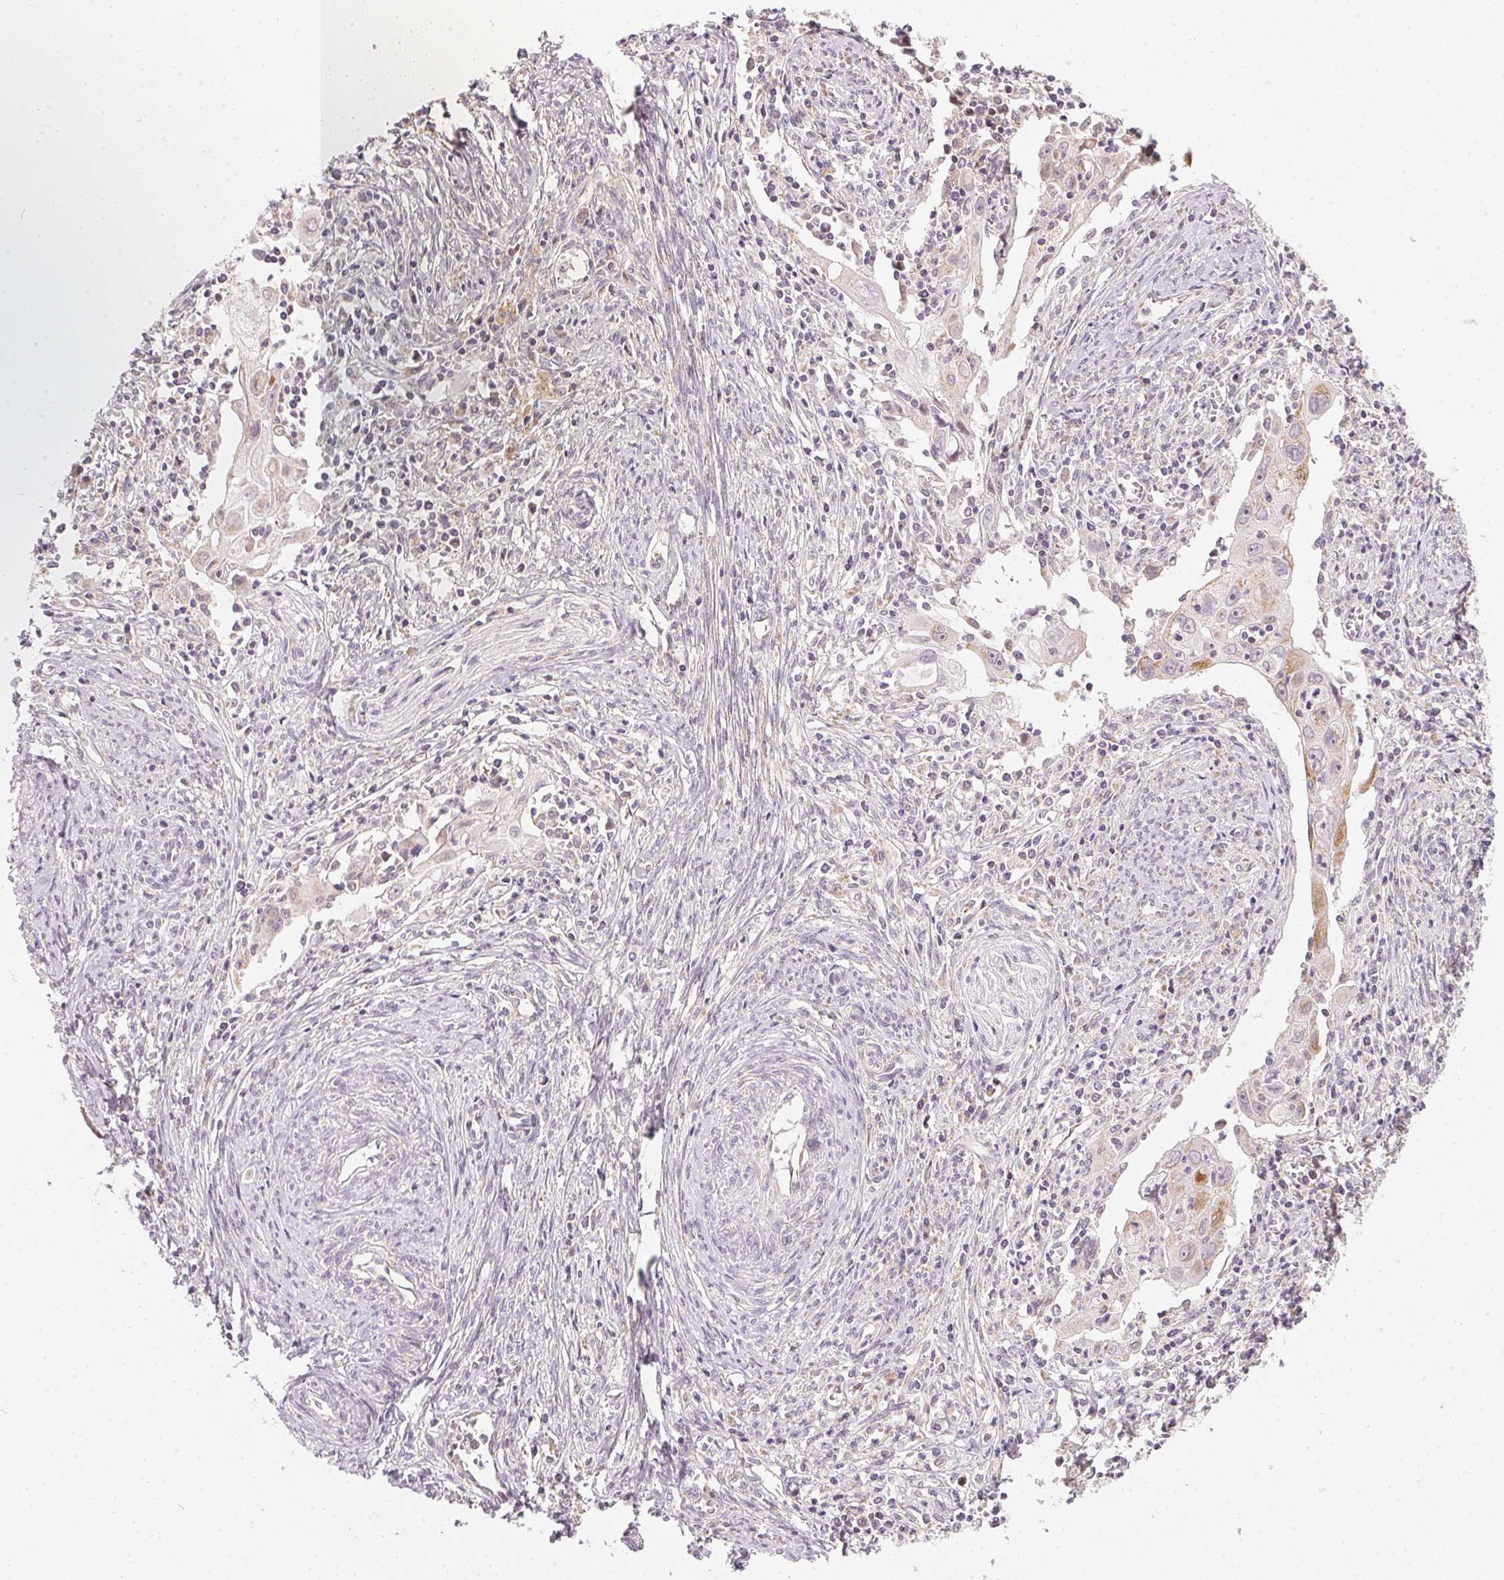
{"staining": {"intensity": "moderate", "quantity": "<25%", "location": "cytoplasmic/membranous"}, "tissue": "cervical cancer", "cell_type": "Tumor cells", "image_type": "cancer", "snomed": [{"axis": "morphology", "description": "Squamous cell carcinoma, NOS"}, {"axis": "topography", "description": "Cervix"}], "caption": "A brown stain highlights moderate cytoplasmic/membranous staining of a protein in cervical cancer tumor cells.", "gene": "COQ7", "patient": {"sex": "female", "age": 30}}